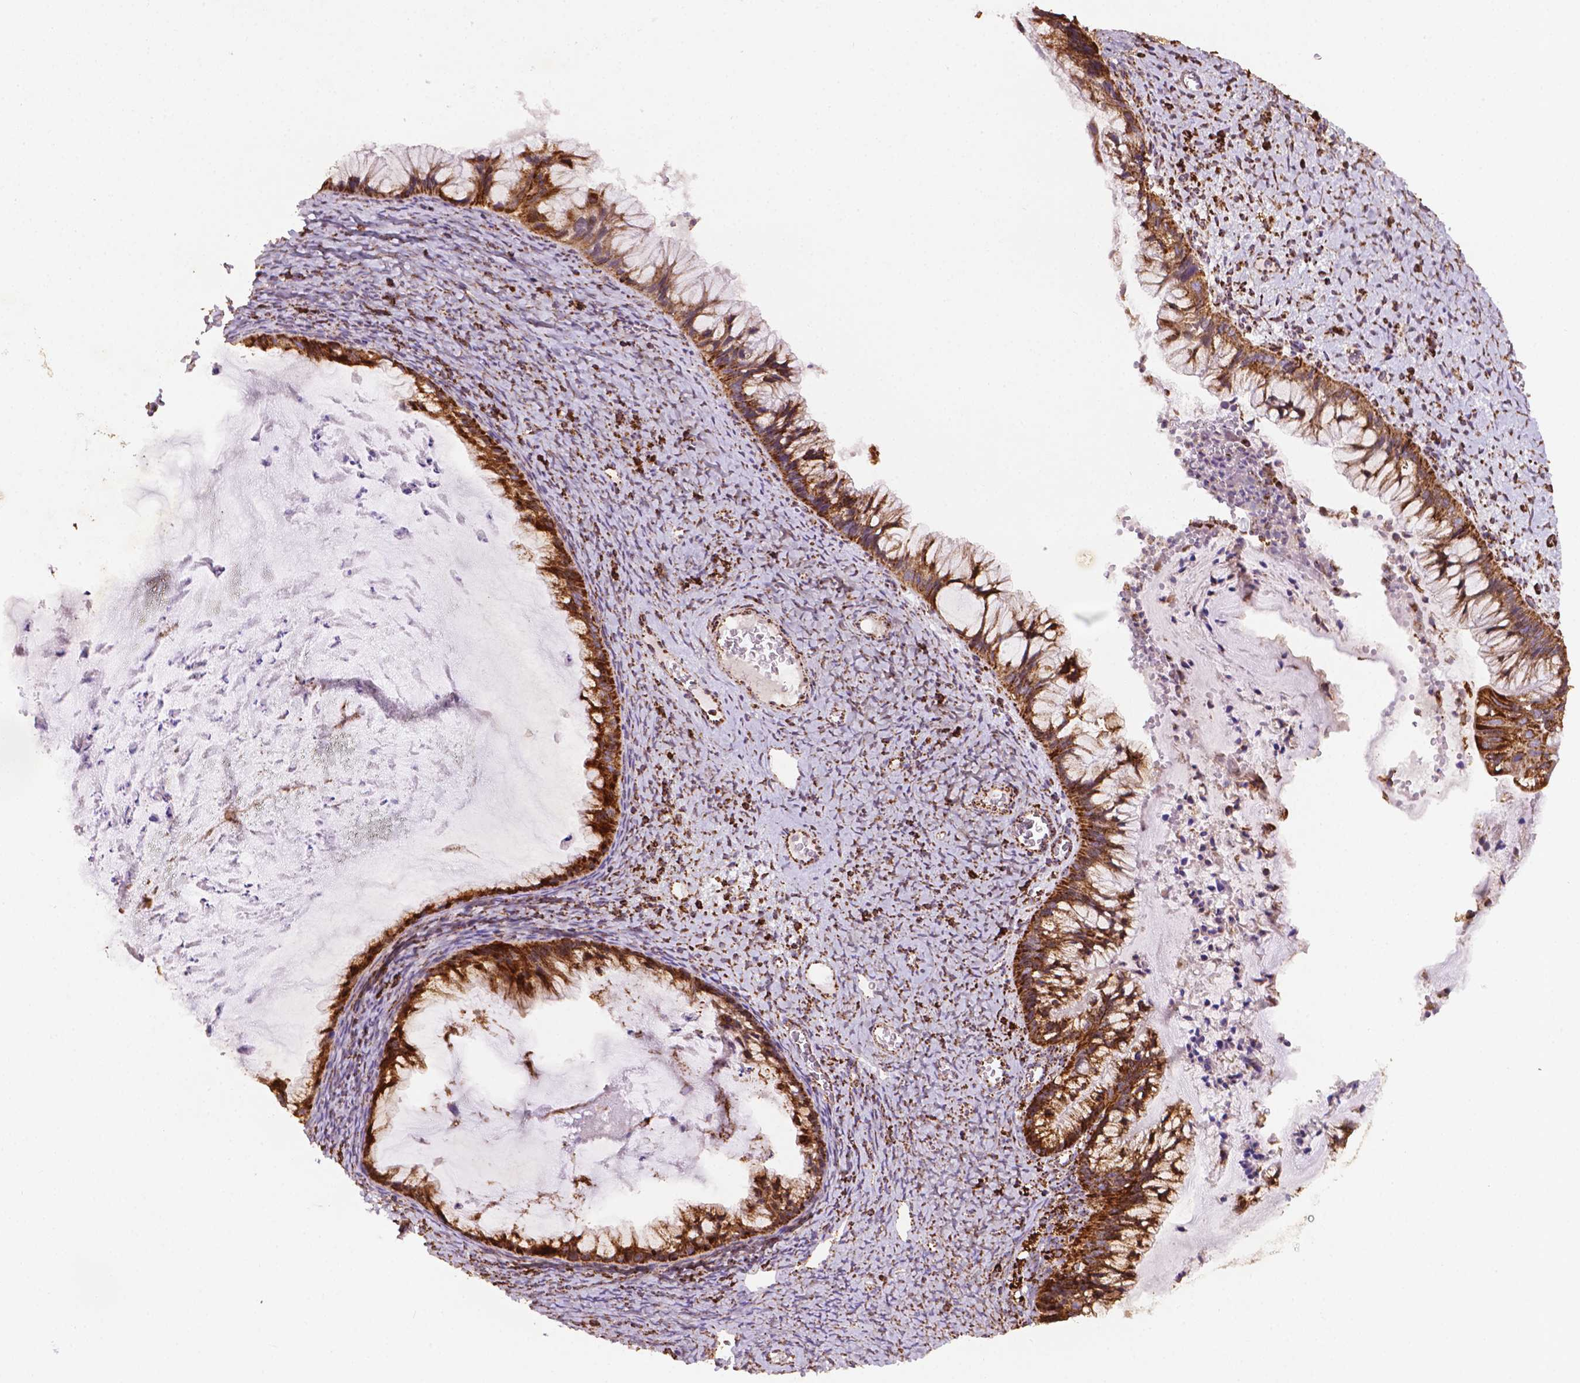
{"staining": {"intensity": "strong", "quantity": ">75%", "location": "cytoplasmic/membranous"}, "tissue": "ovarian cancer", "cell_type": "Tumor cells", "image_type": "cancer", "snomed": [{"axis": "morphology", "description": "Cystadenocarcinoma, mucinous, NOS"}, {"axis": "topography", "description": "Ovary"}], "caption": "Immunohistochemical staining of mucinous cystadenocarcinoma (ovarian) reveals strong cytoplasmic/membranous protein staining in approximately >75% of tumor cells. The staining was performed using DAB (3,3'-diaminobenzidine) to visualize the protein expression in brown, while the nuclei were stained in blue with hematoxylin (Magnification: 20x).", "gene": "ILVBL", "patient": {"sex": "female", "age": 72}}